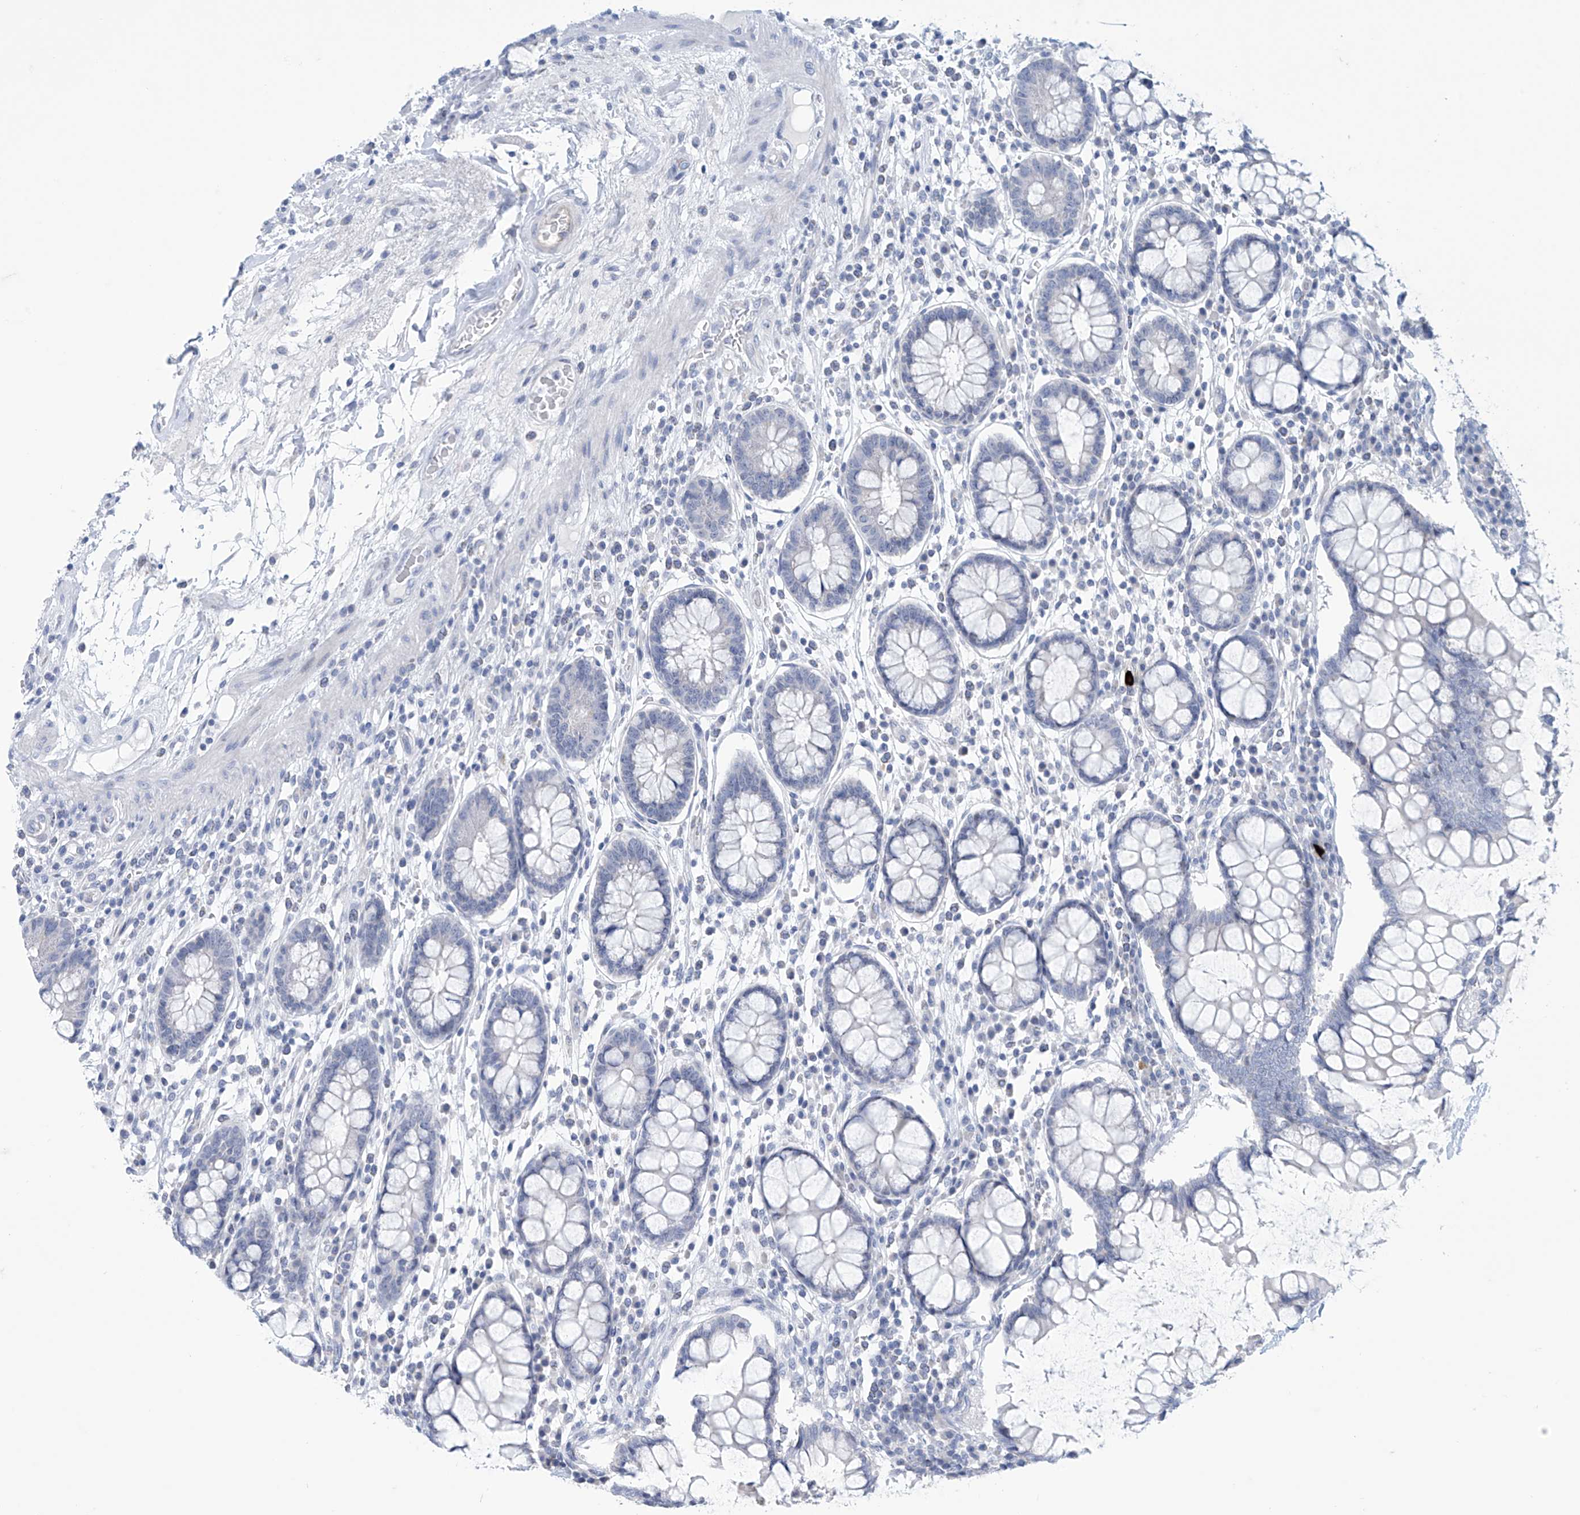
{"staining": {"intensity": "negative", "quantity": "none", "location": "none"}, "tissue": "colon", "cell_type": "Endothelial cells", "image_type": "normal", "snomed": [{"axis": "morphology", "description": "Normal tissue, NOS"}, {"axis": "topography", "description": "Colon"}], "caption": "This is a histopathology image of IHC staining of normal colon, which shows no staining in endothelial cells. Nuclei are stained in blue.", "gene": "SLC35A5", "patient": {"sex": "female", "age": 79}}